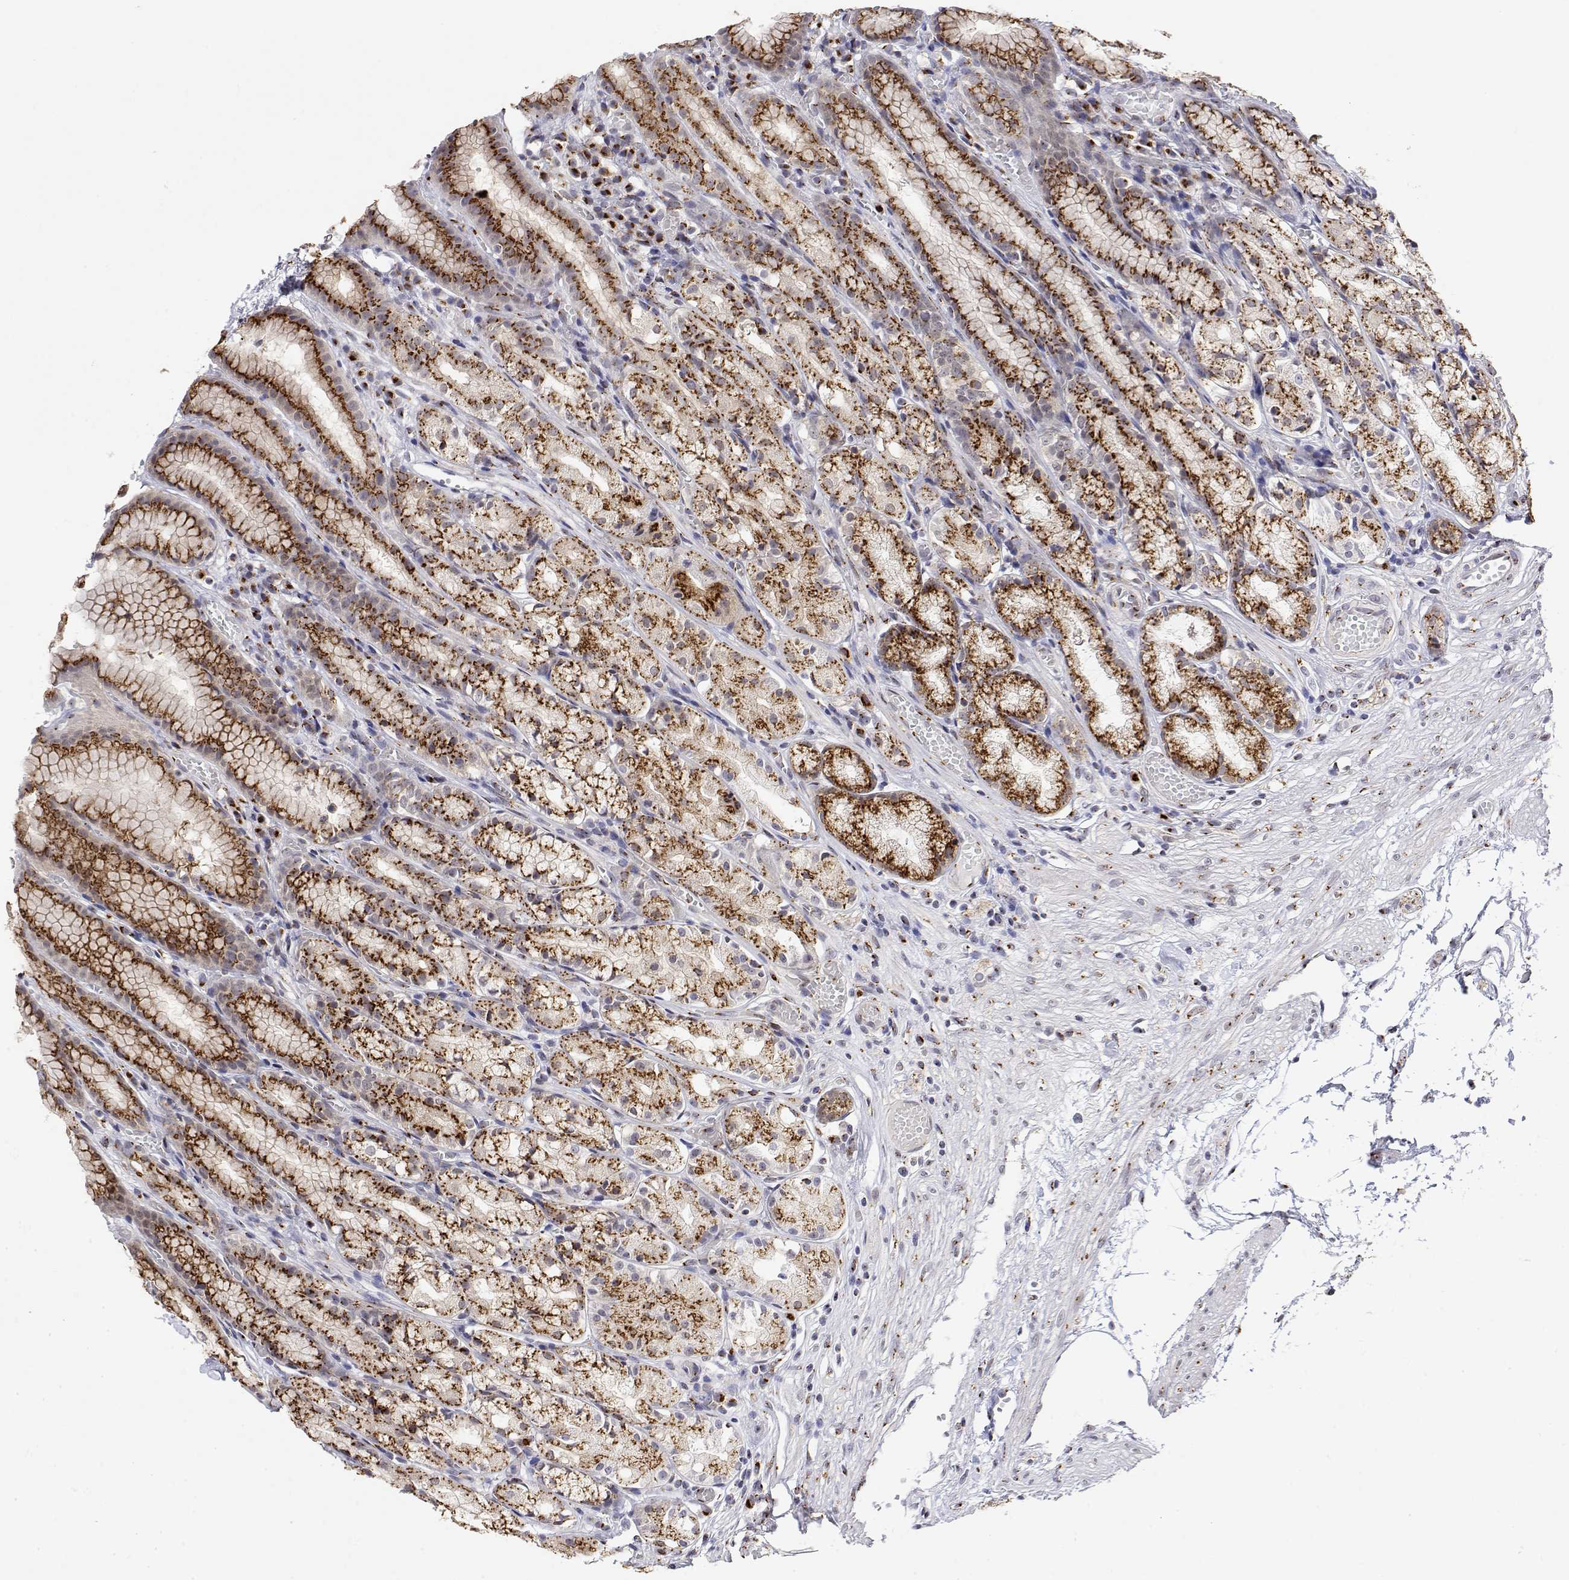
{"staining": {"intensity": "strong", "quantity": ">75%", "location": "cytoplasmic/membranous"}, "tissue": "stomach", "cell_type": "Glandular cells", "image_type": "normal", "snomed": [{"axis": "morphology", "description": "Normal tissue, NOS"}, {"axis": "topography", "description": "Stomach"}], "caption": "Normal stomach shows strong cytoplasmic/membranous positivity in approximately >75% of glandular cells, visualized by immunohistochemistry. Ihc stains the protein of interest in brown and the nuclei are stained blue.", "gene": "YIPF3", "patient": {"sex": "male", "age": 70}}